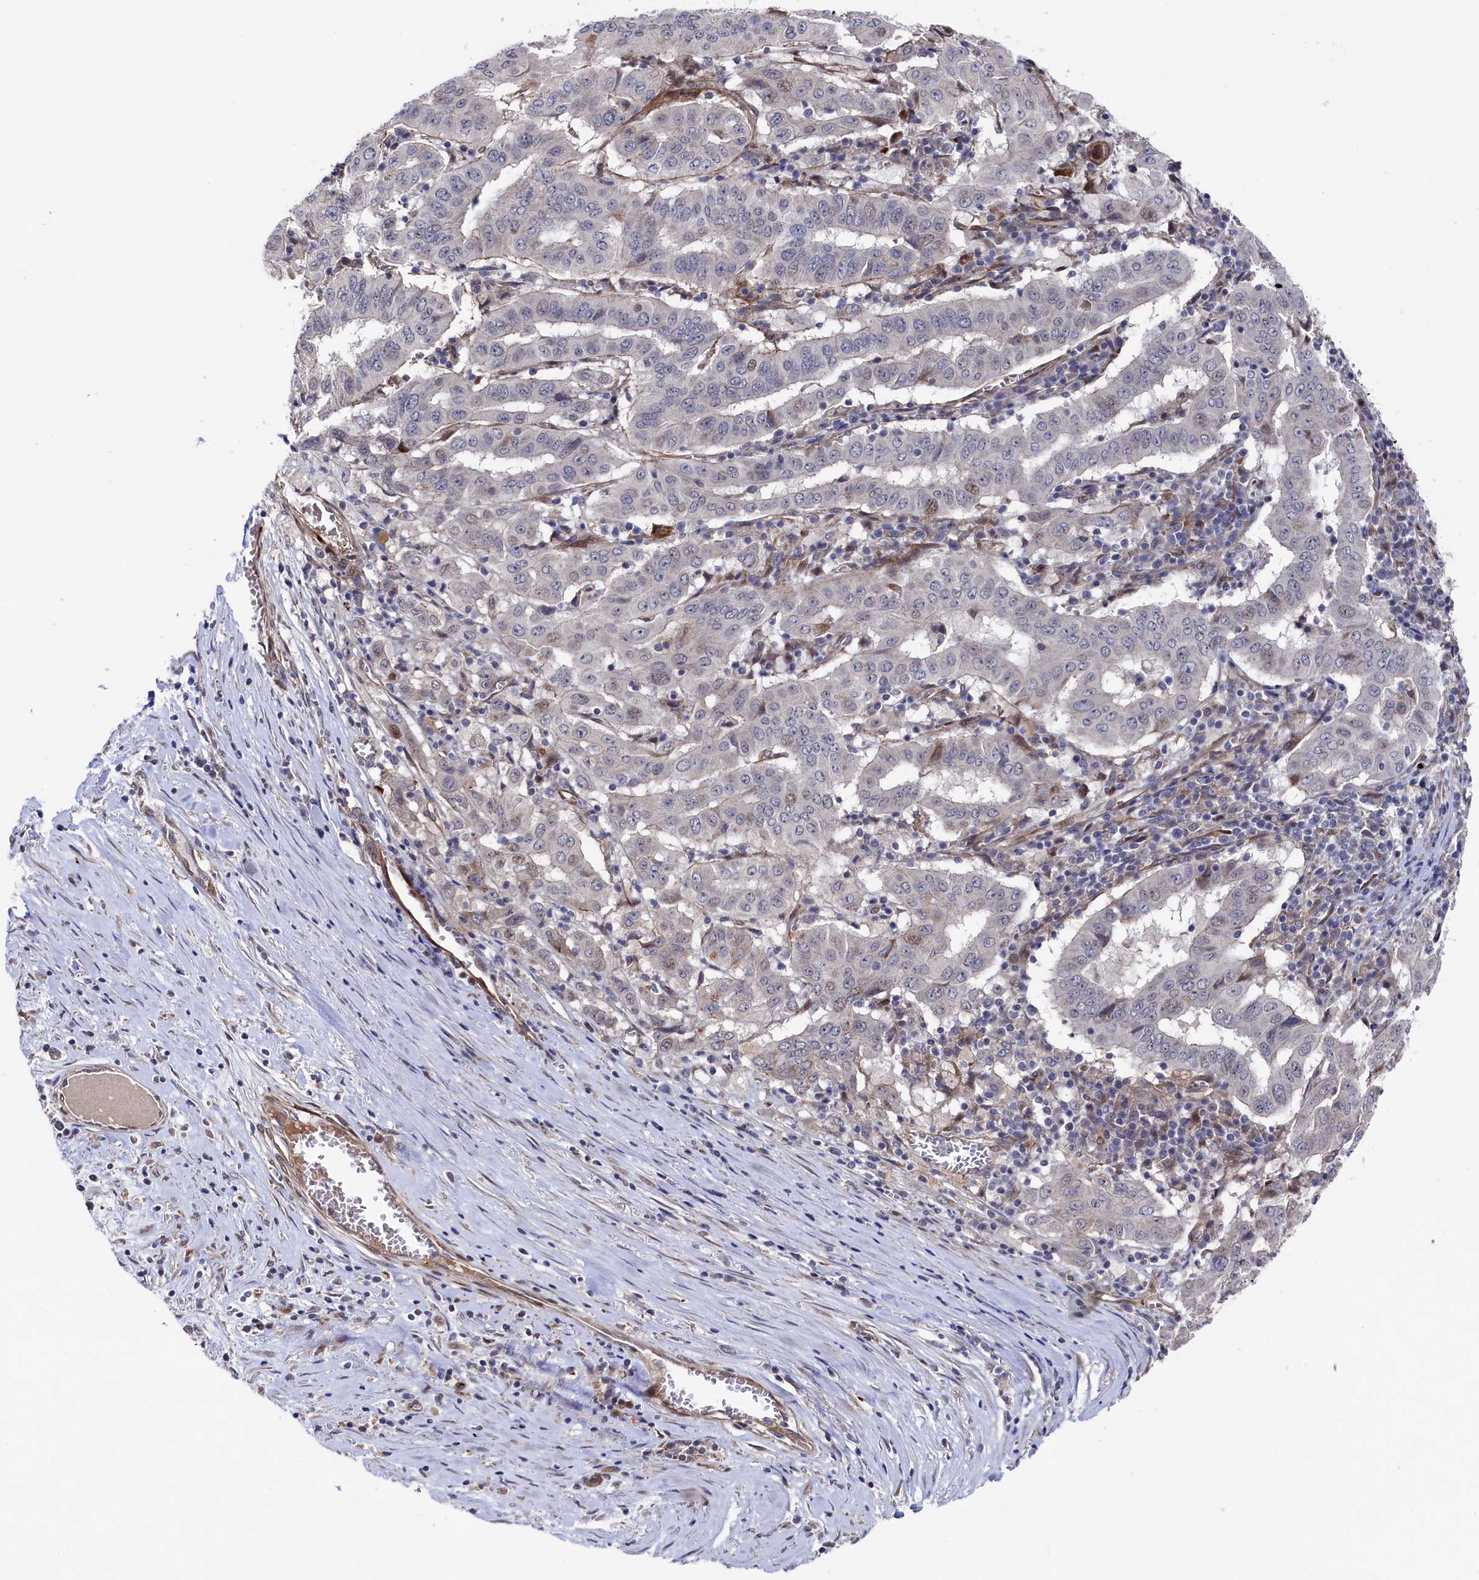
{"staining": {"intensity": "weak", "quantity": "<25%", "location": "nuclear"}, "tissue": "pancreatic cancer", "cell_type": "Tumor cells", "image_type": "cancer", "snomed": [{"axis": "morphology", "description": "Adenocarcinoma, NOS"}, {"axis": "topography", "description": "Pancreas"}], "caption": "Histopathology image shows no significant protein positivity in tumor cells of pancreatic adenocarcinoma.", "gene": "ZNF891", "patient": {"sex": "male", "age": 63}}